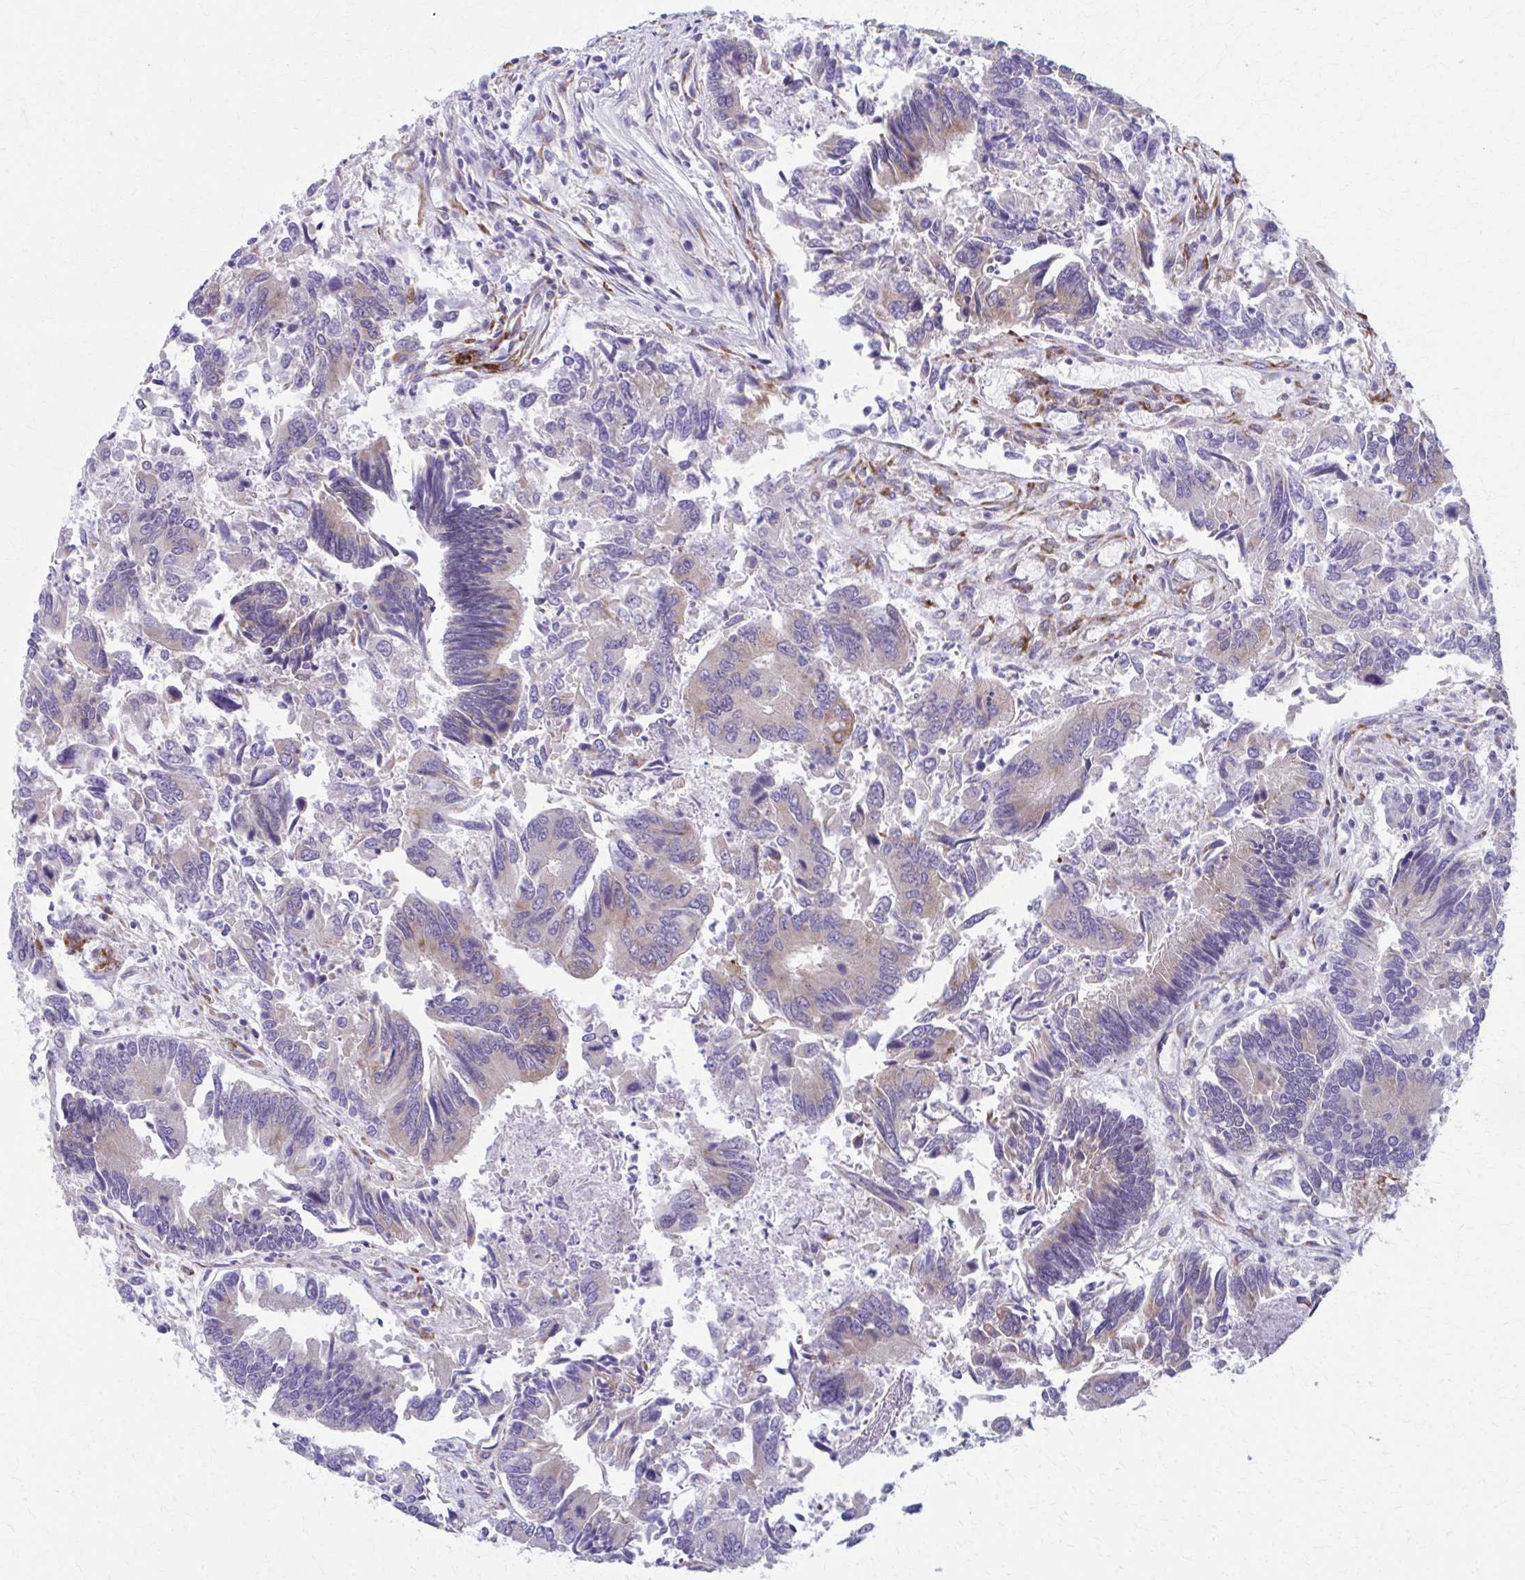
{"staining": {"intensity": "moderate", "quantity": "<25%", "location": "cytoplasmic/membranous"}, "tissue": "colorectal cancer", "cell_type": "Tumor cells", "image_type": "cancer", "snomed": [{"axis": "morphology", "description": "Adenocarcinoma, NOS"}, {"axis": "topography", "description": "Colon"}], "caption": "A low amount of moderate cytoplasmic/membranous staining is appreciated in approximately <25% of tumor cells in colorectal adenocarcinoma tissue. The protein of interest is stained brown, and the nuclei are stained in blue (DAB (3,3'-diaminobenzidine) IHC with brightfield microscopy, high magnification).", "gene": "SPATS2L", "patient": {"sex": "female", "age": 67}}